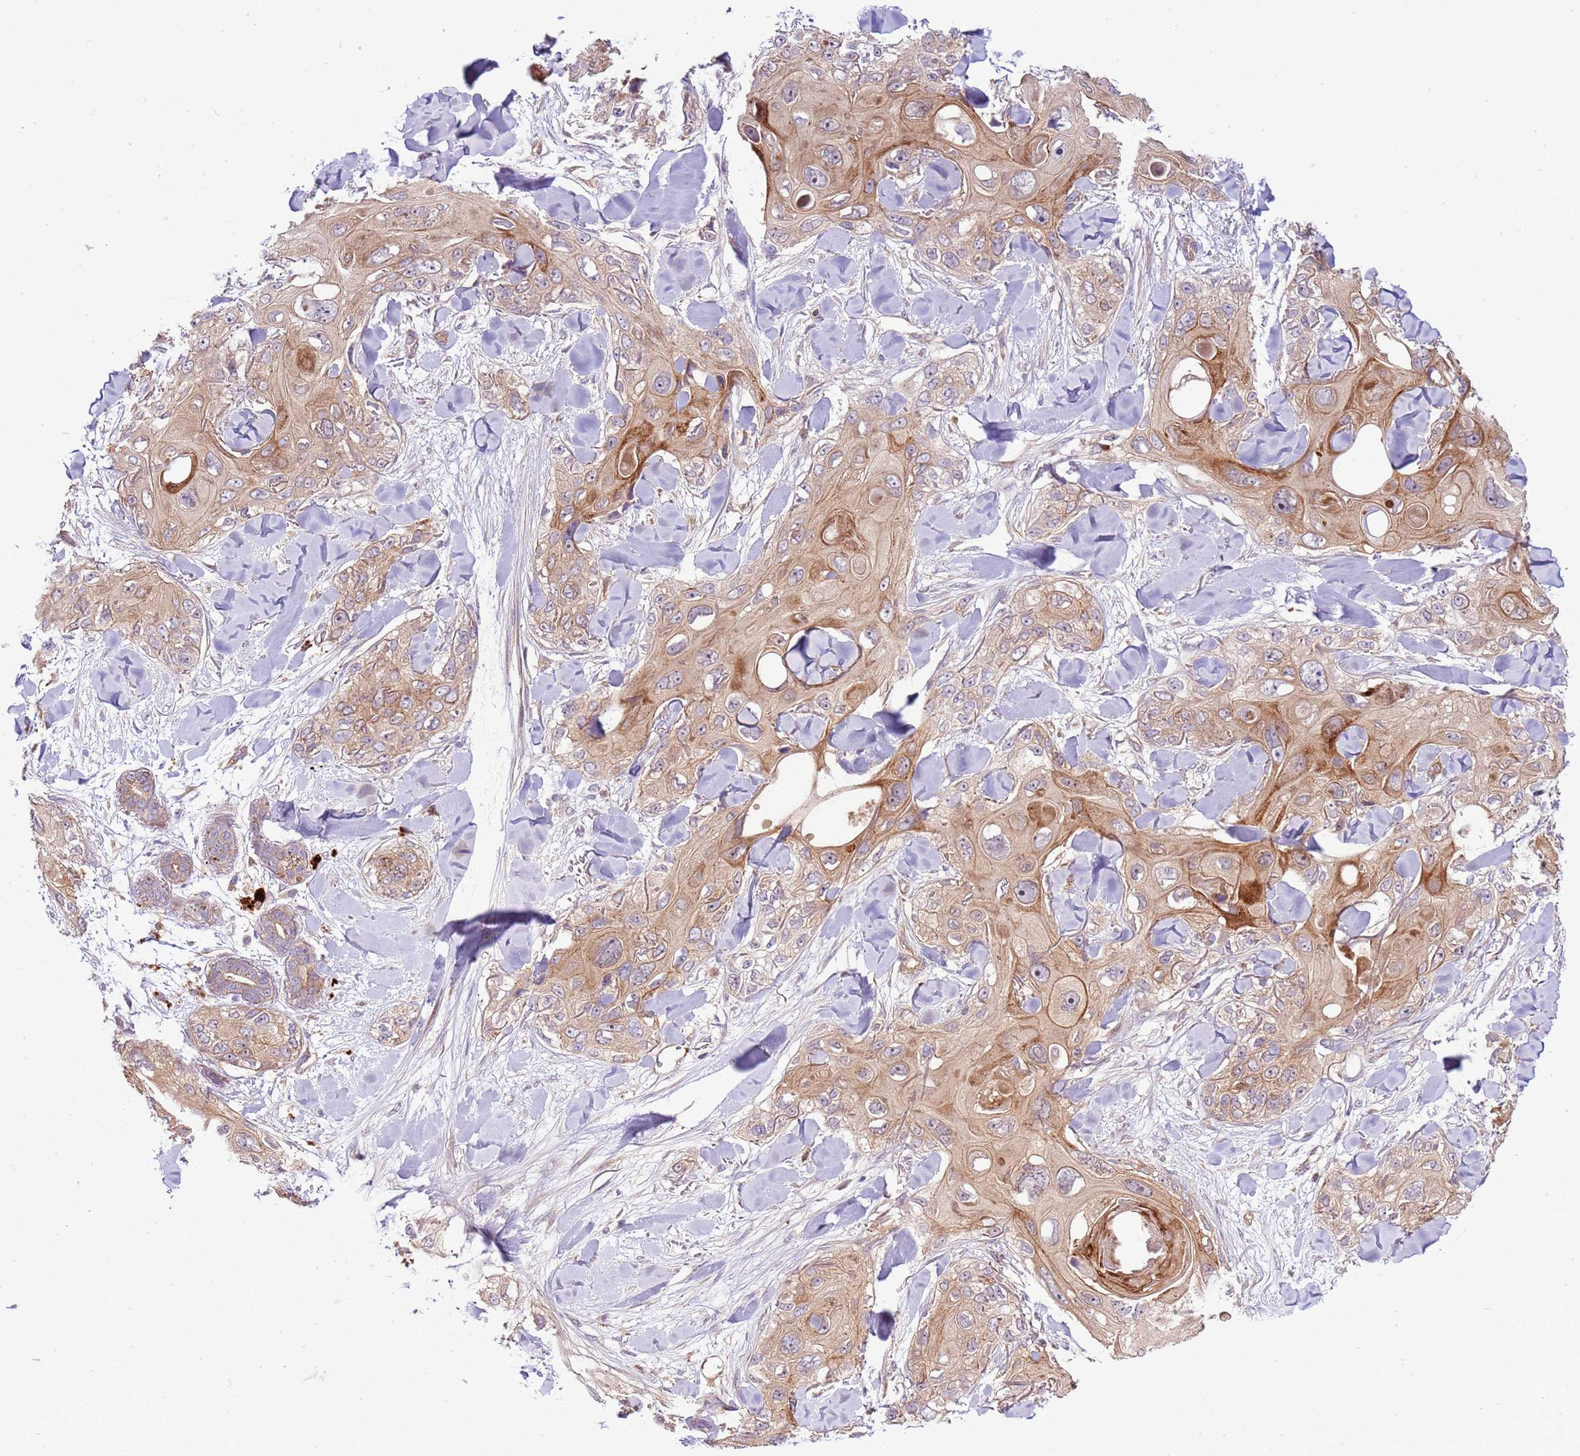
{"staining": {"intensity": "moderate", "quantity": "25%-75%", "location": "cytoplasmic/membranous"}, "tissue": "skin cancer", "cell_type": "Tumor cells", "image_type": "cancer", "snomed": [{"axis": "morphology", "description": "Normal tissue, NOS"}, {"axis": "morphology", "description": "Squamous cell carcinoma, NOS"}, {"axis": "topography", "description": "Skin"}], "caption": "Skin cancer stained with immunohistochemistry (IHC) displays moderate cytoplasmic/membranous positivity in about 25%-75% of tumor cells.", "gene": "ZNF624", "patient": {"sex": "male", "age": 72}}